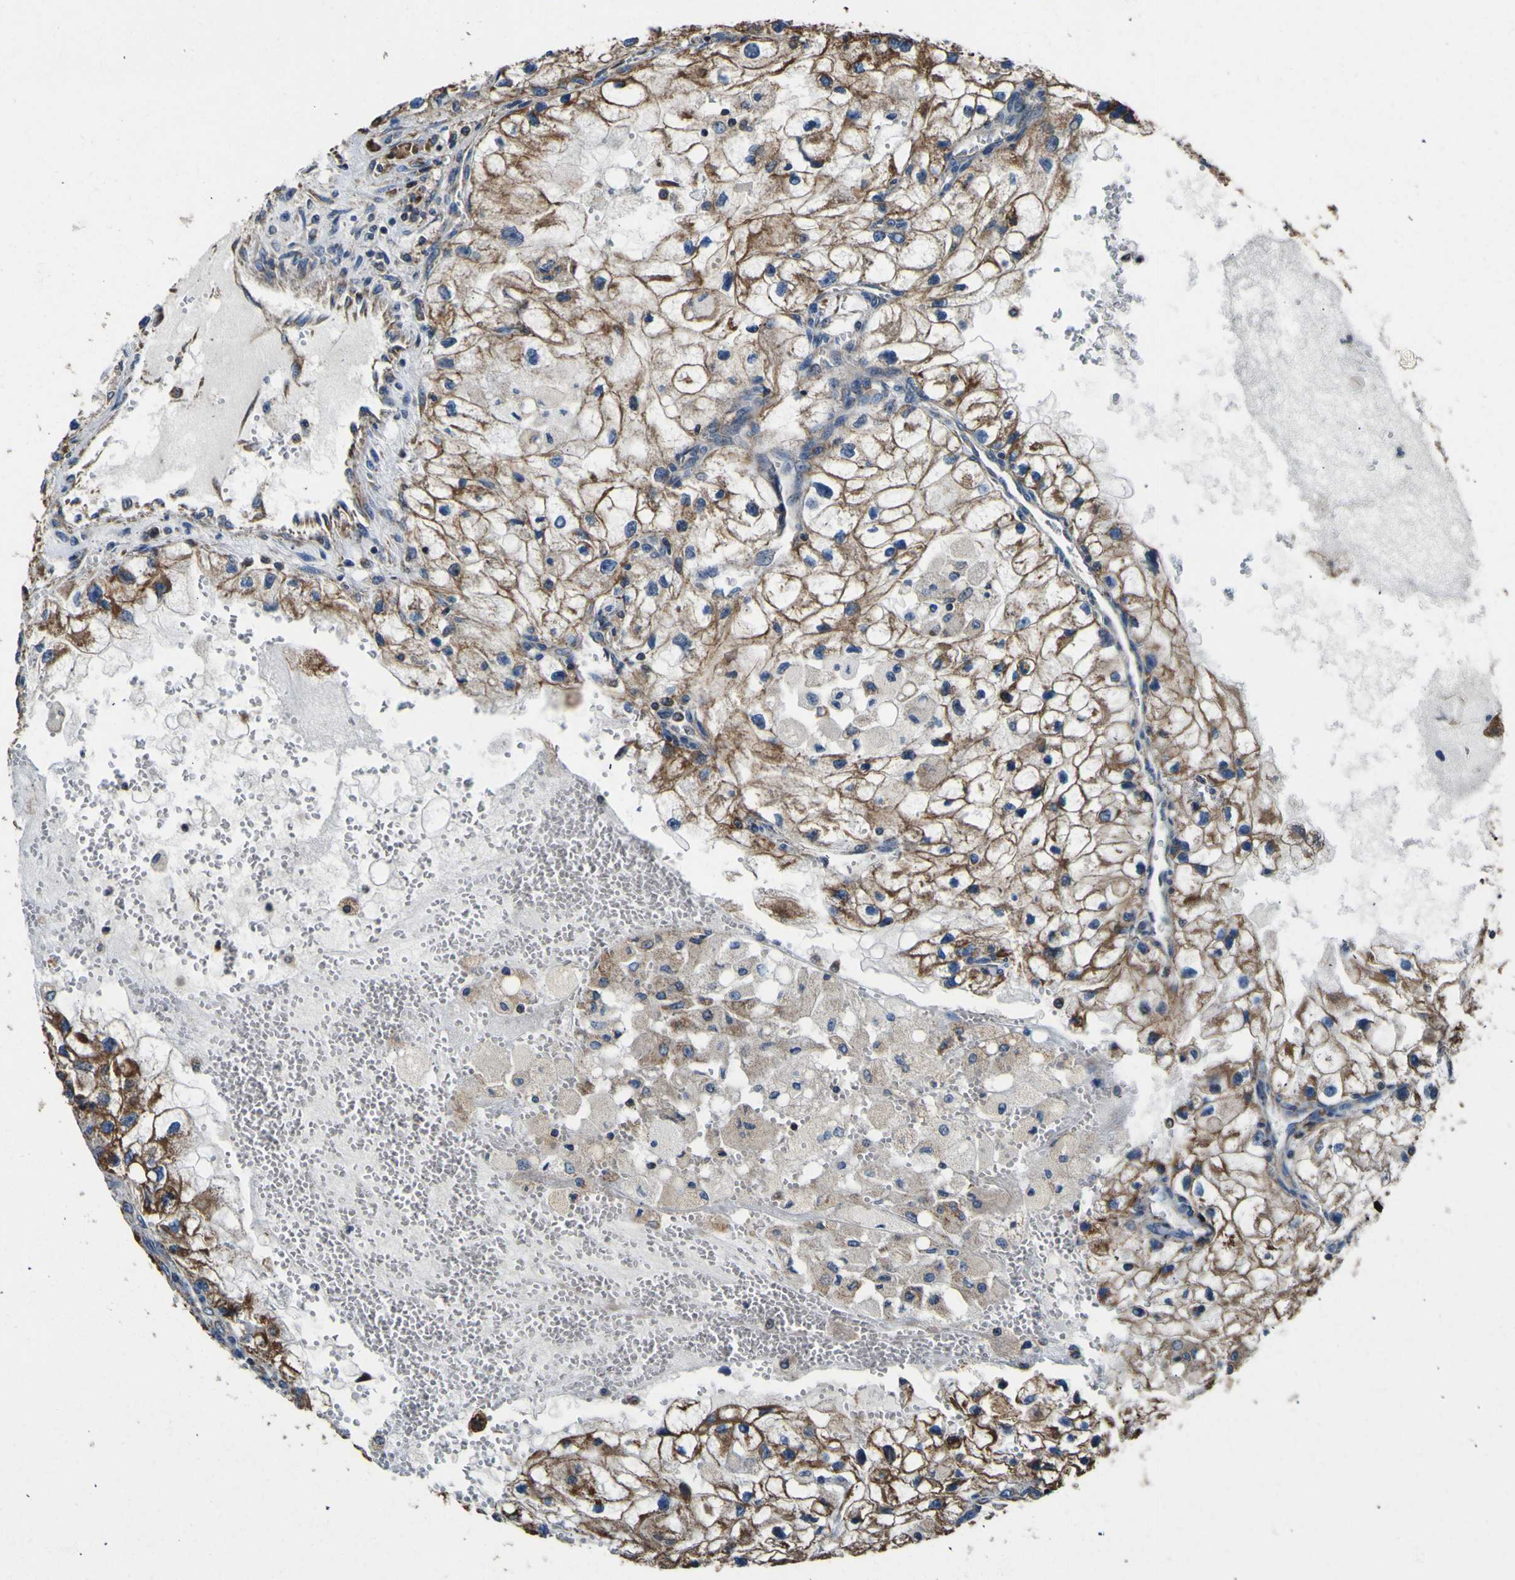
{"staining": {"intensity": "moderate", "quantity": ">75%", "location": "cytoplasmic/membranous"}, "tissue": "renal cancer", "cell_type": "Tumor cells", "image_type": "cancer", "snomed": [{"axis": "morphology", "description": "Adenocarcinoma, NOS"}, {"axis": "topography", "description": "Kidney"}], "caption": "Human adenocarcinoma (renal) stained with a brown dye exhibits moderate cytoplasmic/membranous positive expression in approximately >75% of tumor cells.", "gene": "INPP5A", "patient": {"sex": "female", "age": 70}}